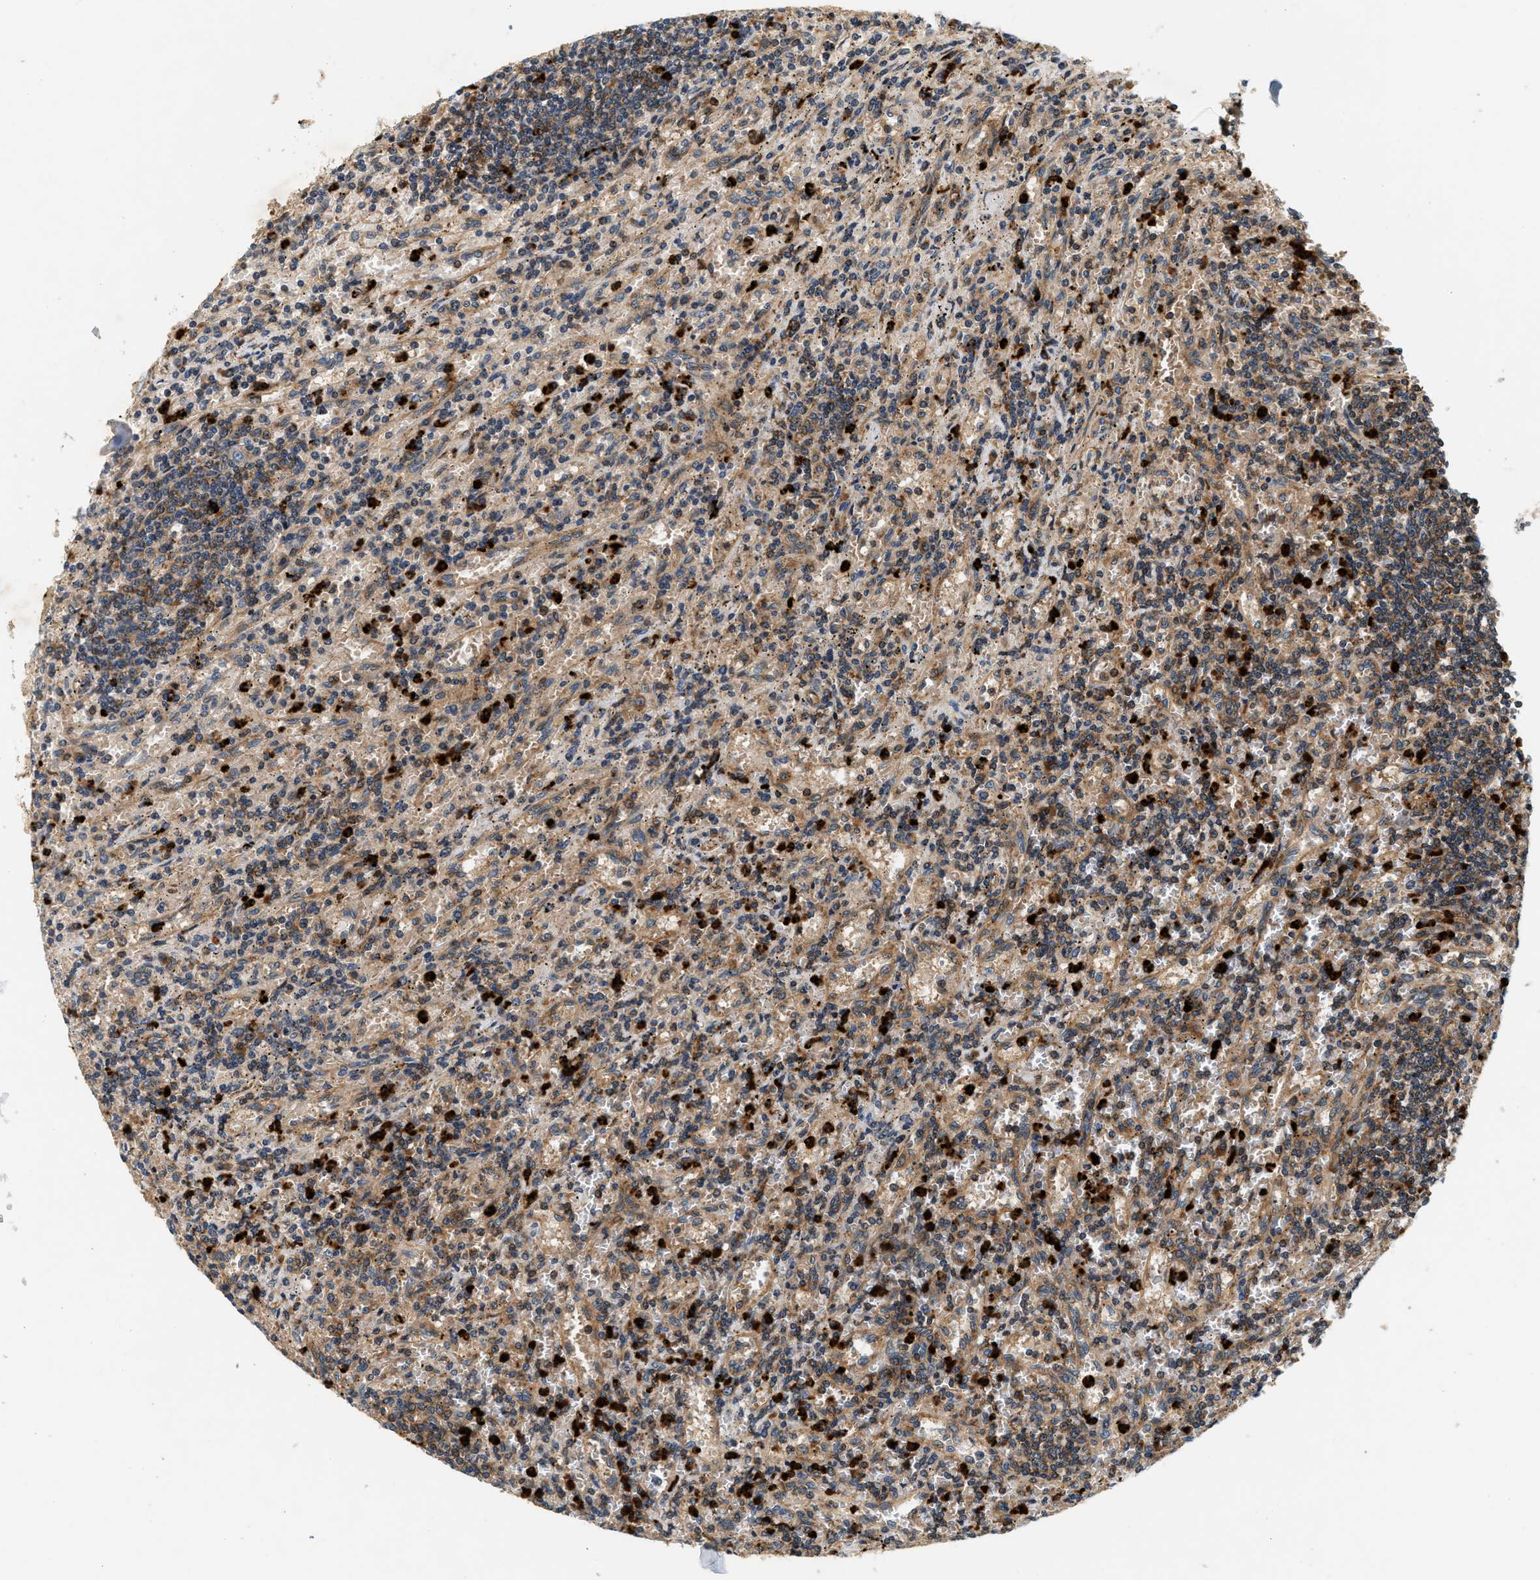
{"staining": {"intensity": "moderate", "quantity": ">75%", "location": "cytoplasmic/membranous"}, "tissue": "lymphoma", "cell_type": "Tumor cells", "image_type": "cancer", "snomed": [{"axis": "morphology", "description": "Malignant lymphoma, non-Hodgkin's type, Low grade"}, {"axis": "topography", "description": "Spleen"}], "caption": "The photomicrograph demonstrates a brown stain indicating the presence of a protein in the cytoplasmic/membranous of tumor cells in lymphoma. (DAB IHC with brightfield microscopy, high magnification).", "gene": "SAMD9", "patient": {"sex": "male", "age": 76}}